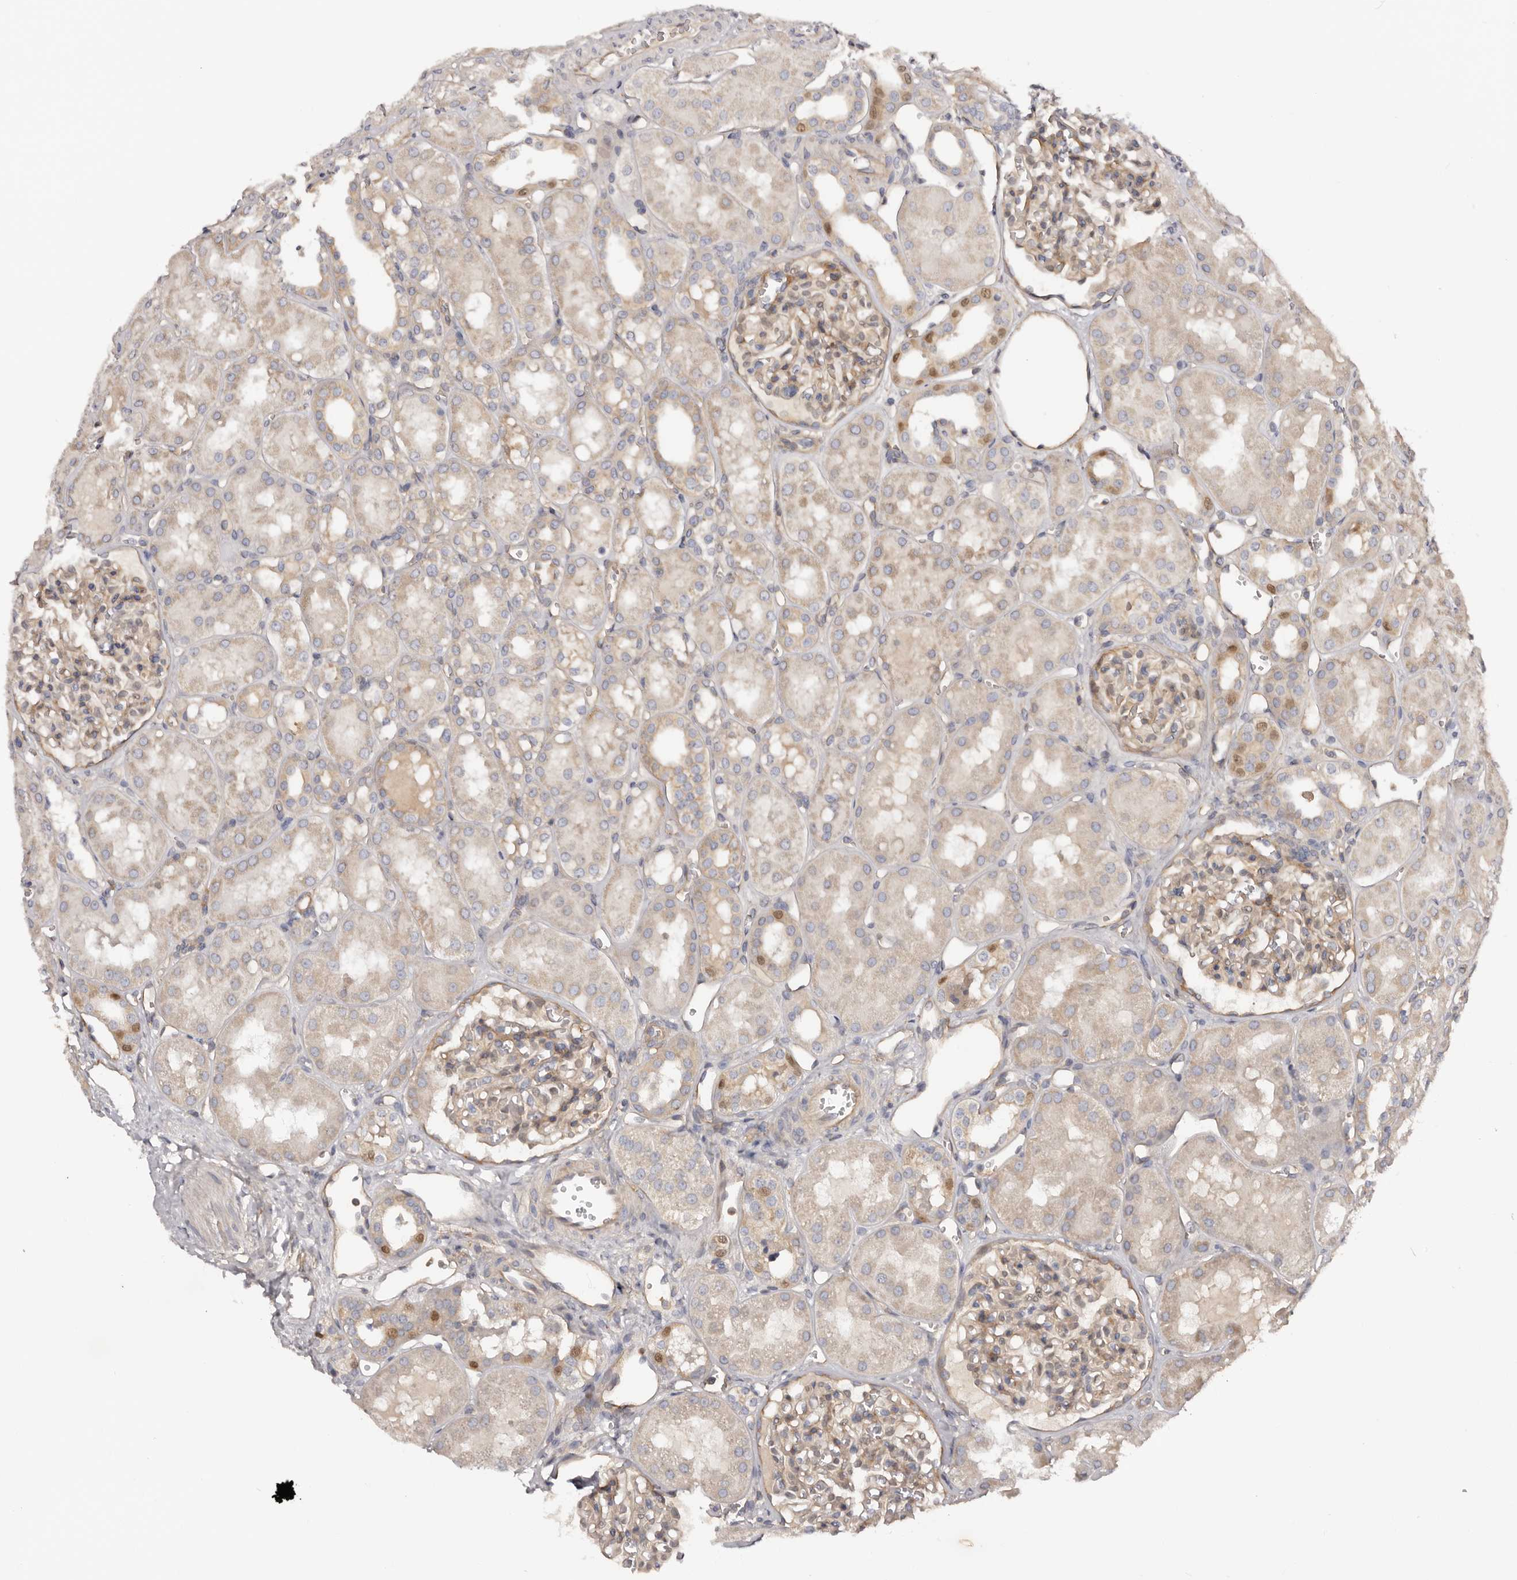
{"staining": {"intensity": "weak", "quantity": "25%-75%", "location": "cytoplasmic/membranous"}, "tissue": "kidney", "cell_type": "Cells in glomeruli", "image_type": "normal", "snomed": [{"axis": "morphology", "description": "Normal tissue, NOS"}, {"axis": "topography", "description": "Kidney"}], "caption": "The histopathology image shows staining of unremarkable kidney, revealing weak cytoplasmic/membranous protein expression (brown color) within cells in glomeruli. Nuclei are stained in blue.", "gene": "DMRT2", "patient": {"sex": "male", "age": 16}}